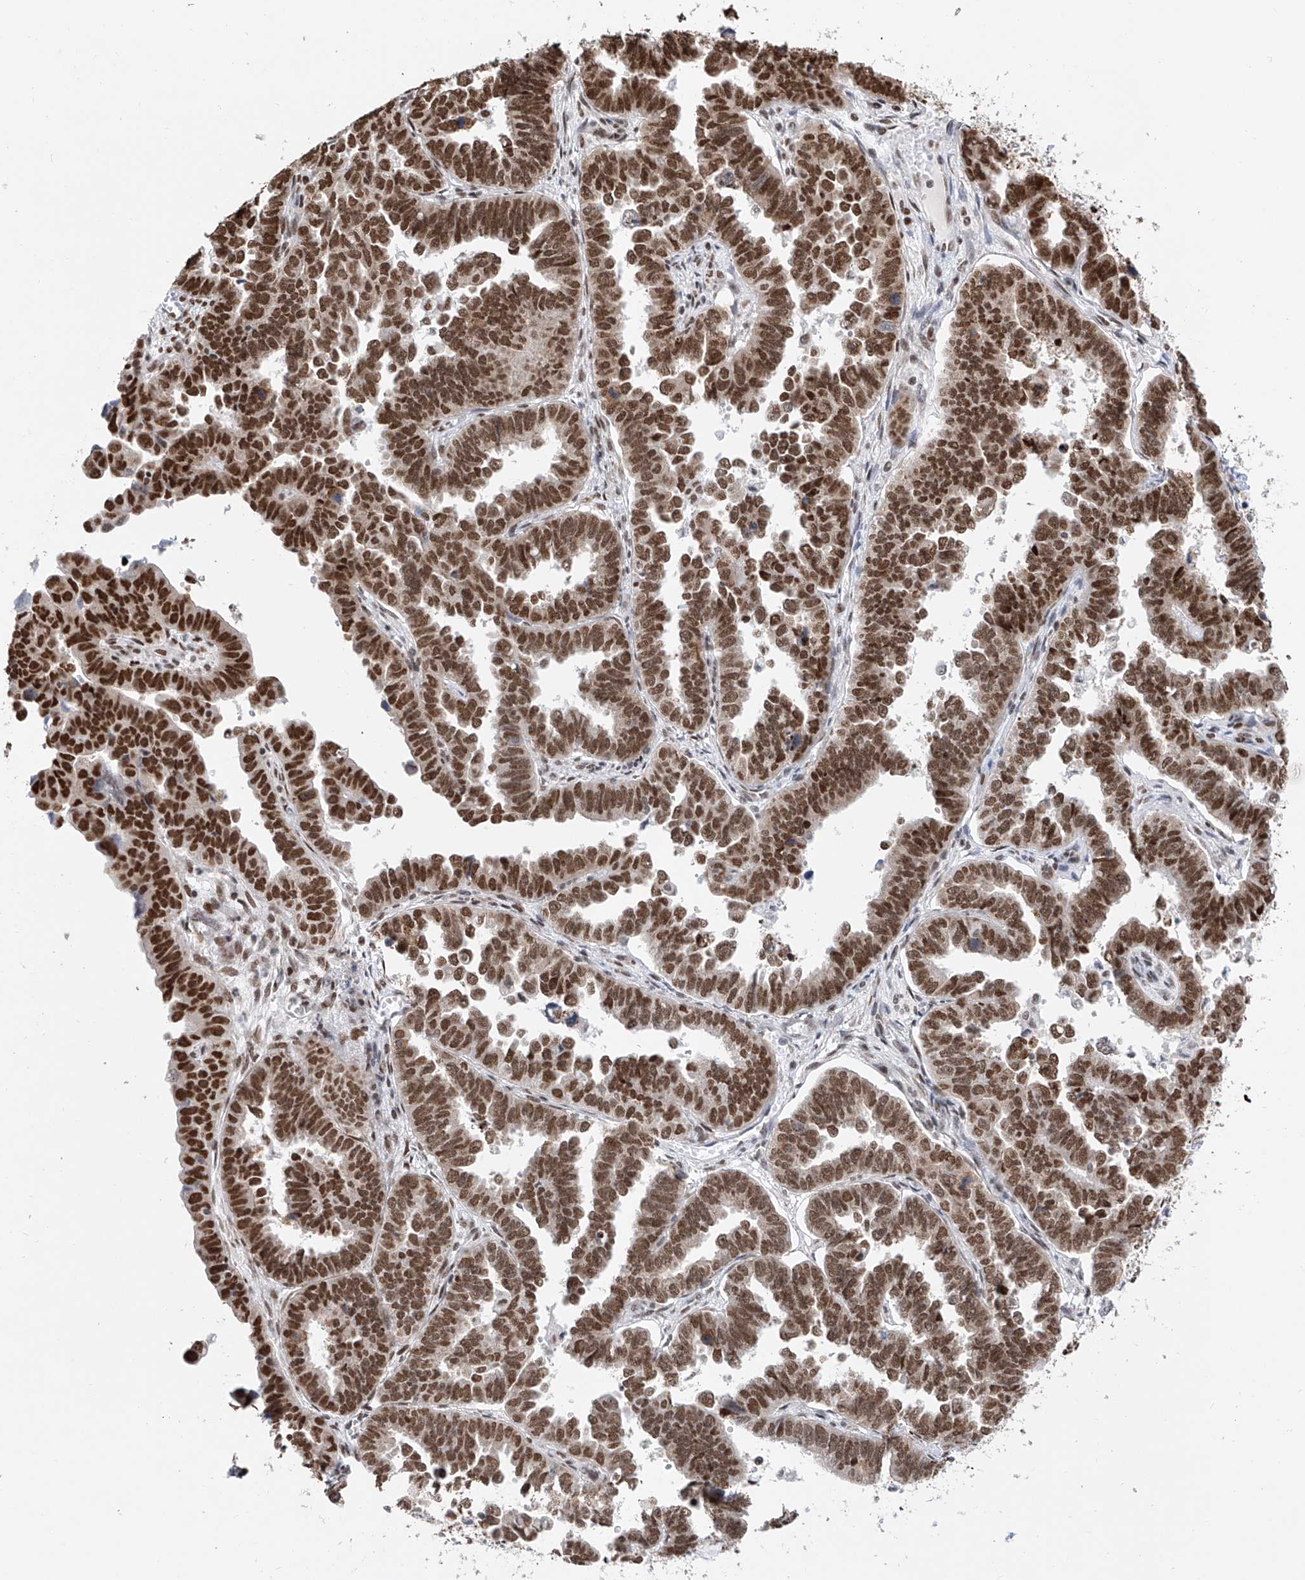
{"staining": {"intensity": "strong", "quantity": ">75%", "location": "nuclear"}, "tissue": "endometrial cancer", "cell_type": "Tumor cells", "image_type": "cancer", "snomed": [{"axis": "morphology", "description": "Adenocarcinoma, NOS"}, {"axis": "topography", "description": "Endometrium"}], "caption": "Endometrial adenocarcinoma stained with a brown dye shows strong nuclear positive staining in approximately >75% of tumor cells.", "gene": "SRSF6", "patient": {"sex": "female", "age": 75}}